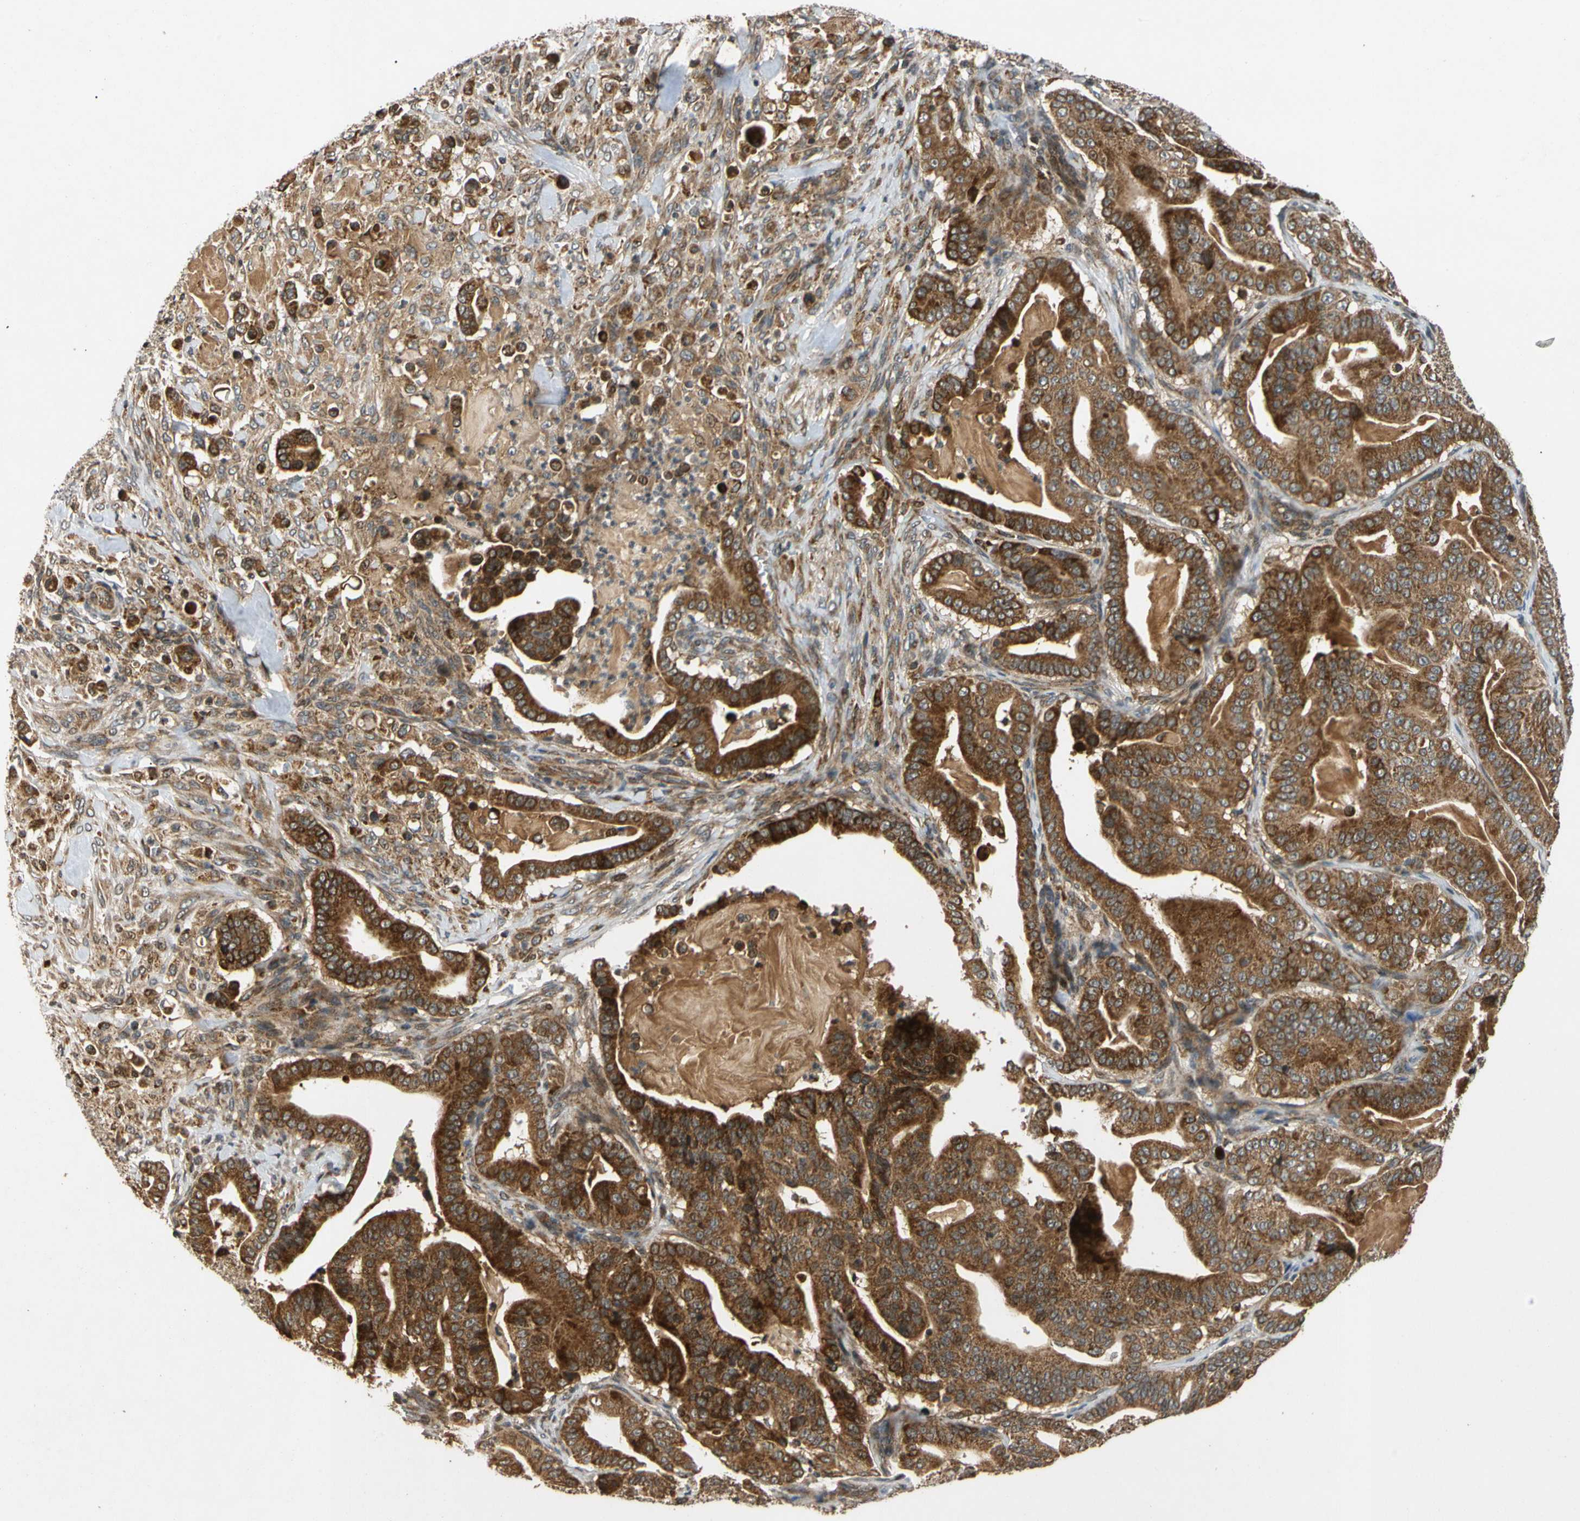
{"staining": {"intensity": "strong", "quantity": ">75%", "location": "cytoplasmic/membranous"}, "tissue": "pancreatic cancer", "cell_type": "Tumor cells", "image_type": "cancer", "snomed": [{"axis": "morphology", "description": "Adenocarcinoma, NOS"}, {"axis": "topography", "description": "Pancreas"}], "caption": "Immunohistochemical staining of human adenocarcinoma (pancreatic) reveals strong cytoplasmic/membranous protein staining in about >75% of tumor cells.", "gene": "MRPS22", "patient": {"sex": "male", "age": 63}}